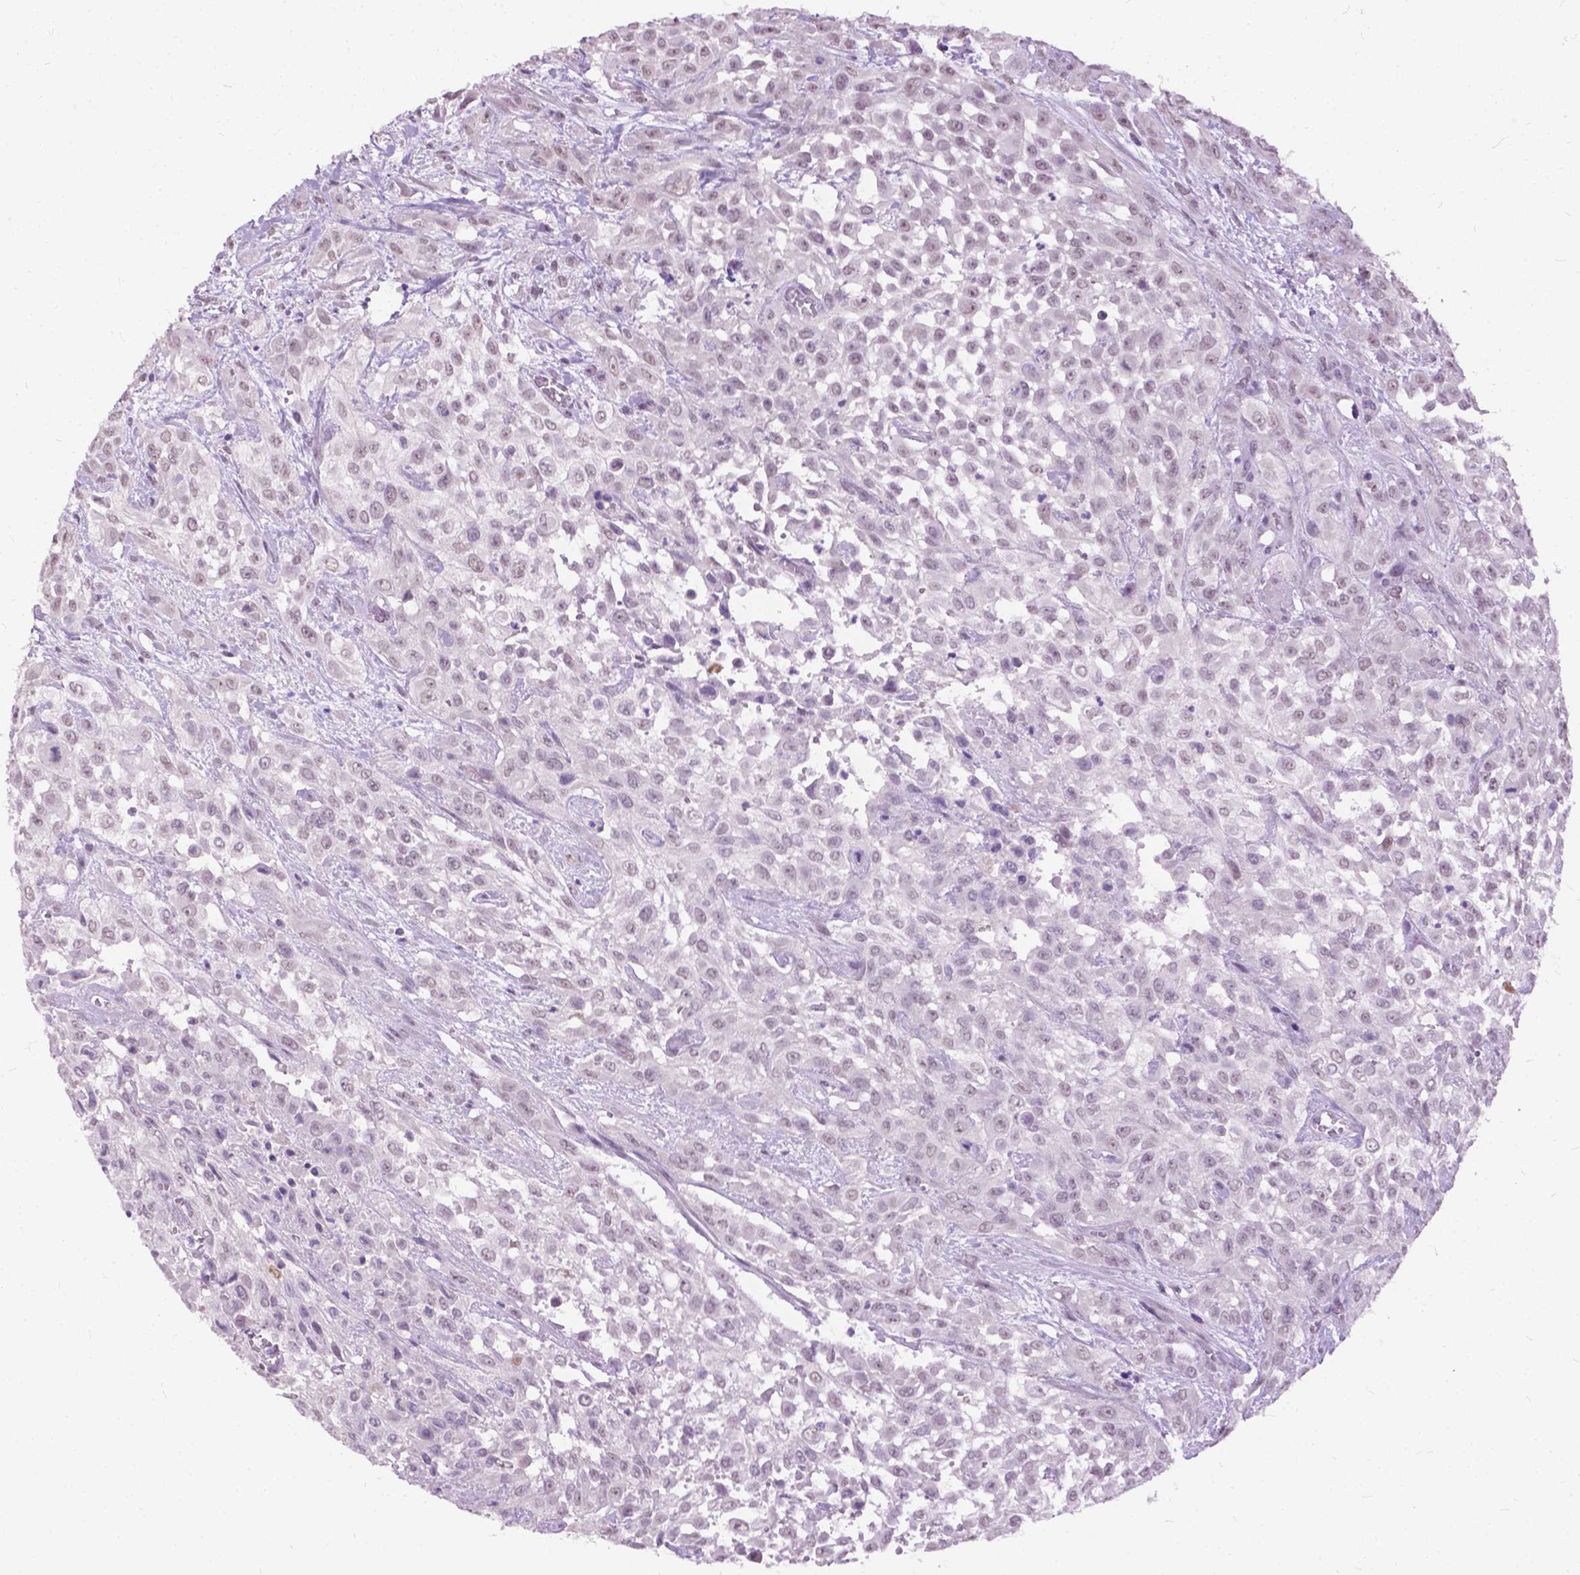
{"staining": {"intensity": "negative", "quantity": "none", "location": "none"}, "tissue": "urothelial cancer", "cell_type": "Tumor cells", "image_type": "cancer", "snomed": [{"axis": "morphology", "description": "Urothelial carcinoma, High grade"}, {"axis": "topography", "description": "Urinary bladder"}], "caption": "A micrograph of human urothelial cancer is negative for staining in tumor cells.", "gene": "GPR37L1", "patient": {"sex": "male", "age": 57}}